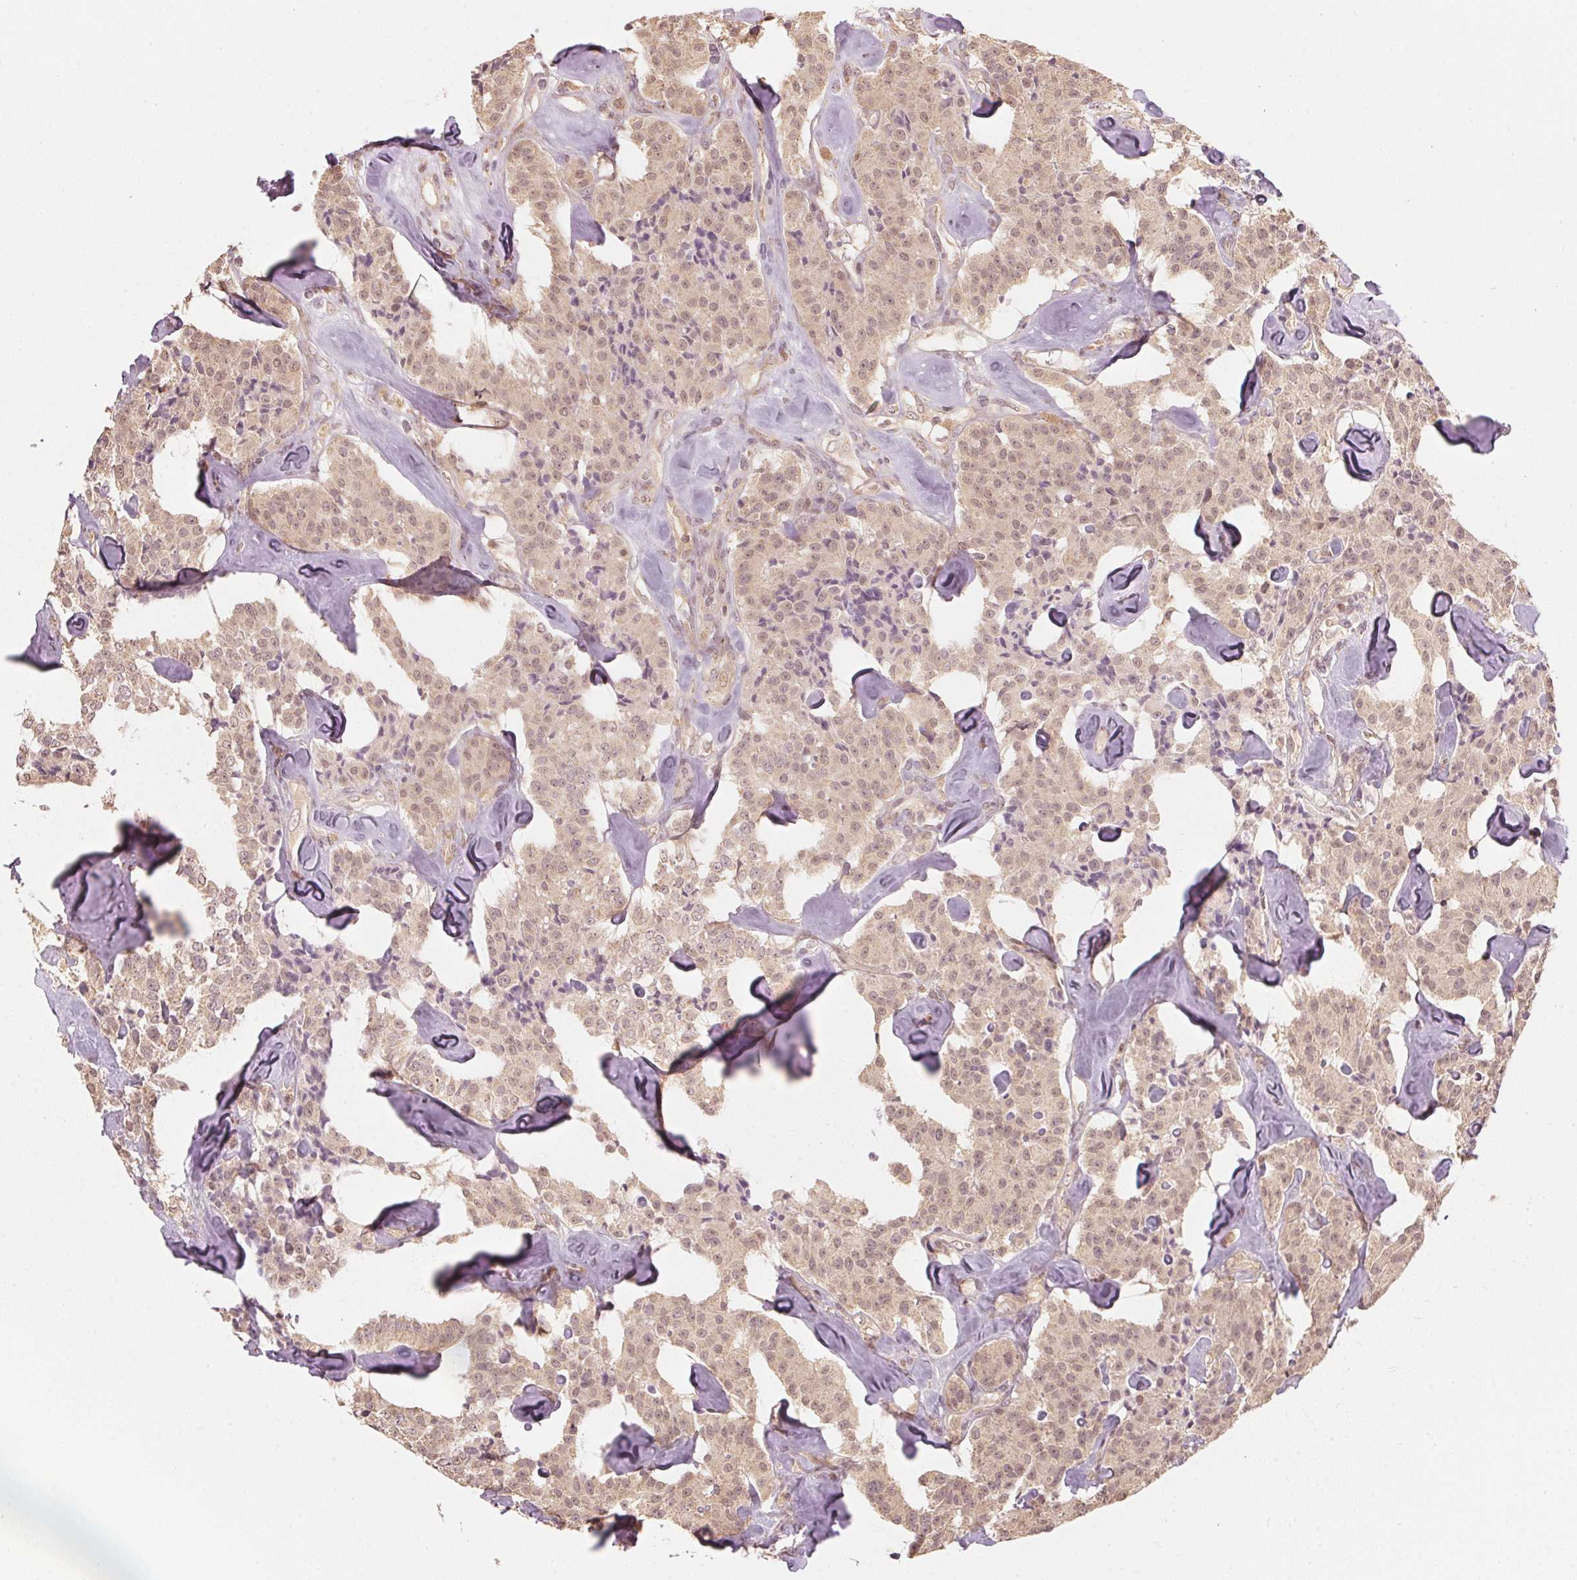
{"staining": {"intensity": "weak", "quantity": ">75%", "location": "cytoplasmic/membranous,nuclear"}, "tissue": "carcinoid", "cell_type": "Tumor cells", "image_type": "cancer", "snomed": [{"axis": "morphology", "description": "Carcinoid, malignant, NOS"}, {"axis": "topography", "description": "Pancreas"}], "caption": "There is low levels of weak cytoplasmic/membranous and nuclear staining in tumor cells of carcinoid, as demonstrated by immunohistochemical staining (brown color).", "gene": "UBE2L3", "patient": {"sex": "male", "age": 41}}